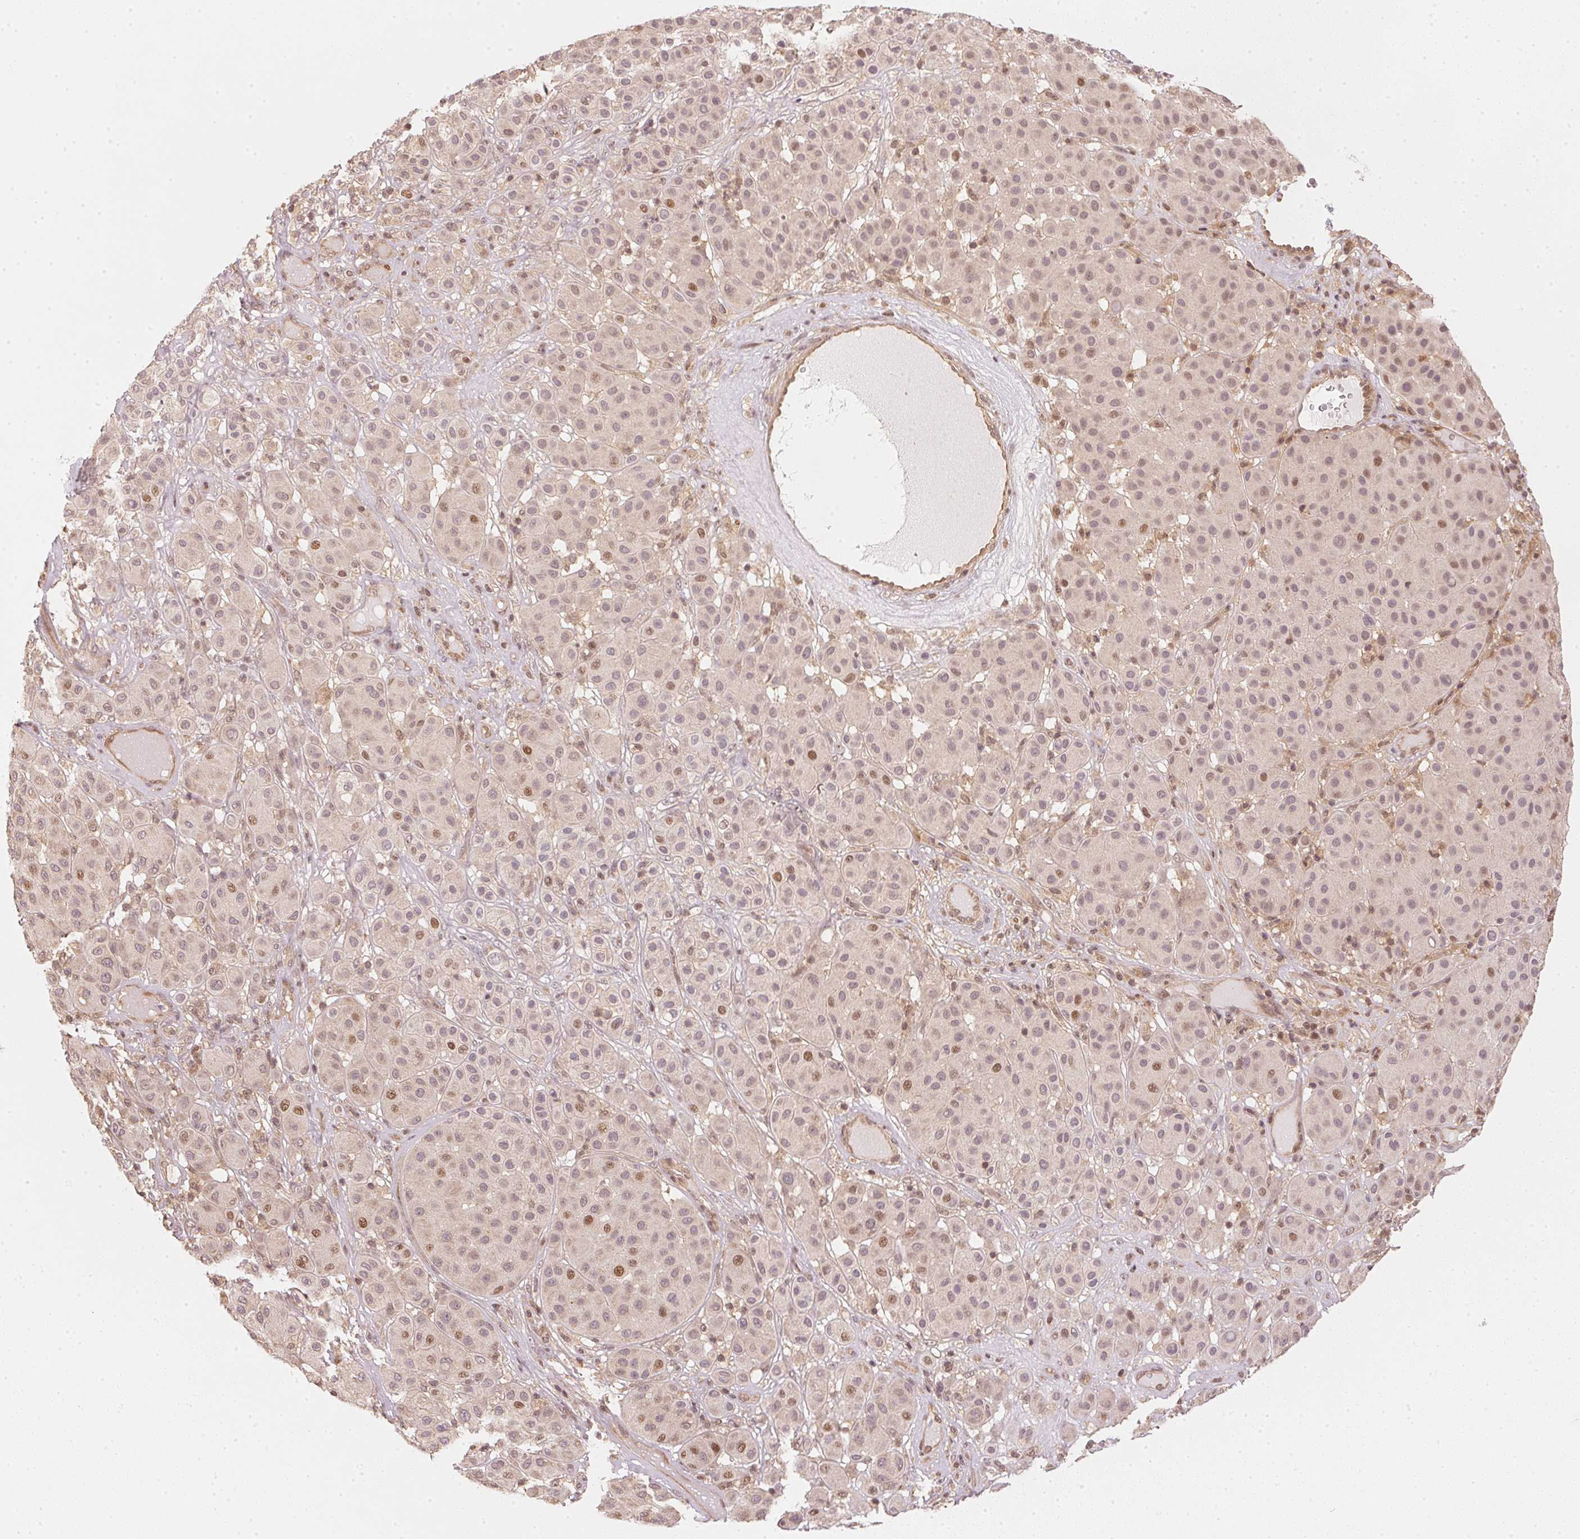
{"staining": {"intensity": "moderate", "quantity": "<25%", "location": "nuclear"}, "tissue": "melanoma", "cell_type": "Tumor cells", "image_type": "cancer", "snomed": [{"axis": "morphology", "description": "Malignant melanoma, Metastatic site"}, {"axis": "topography", "description": "Smooth muscle"}], "caption": "IHC micrograph of human melanoma stained for a protein (brown), which displays low levels of moderate nuclear expression in approximately <25% of tumor cells.", "gene": "UBE2L3", "patient": {"sex": "male", "age": 41}}